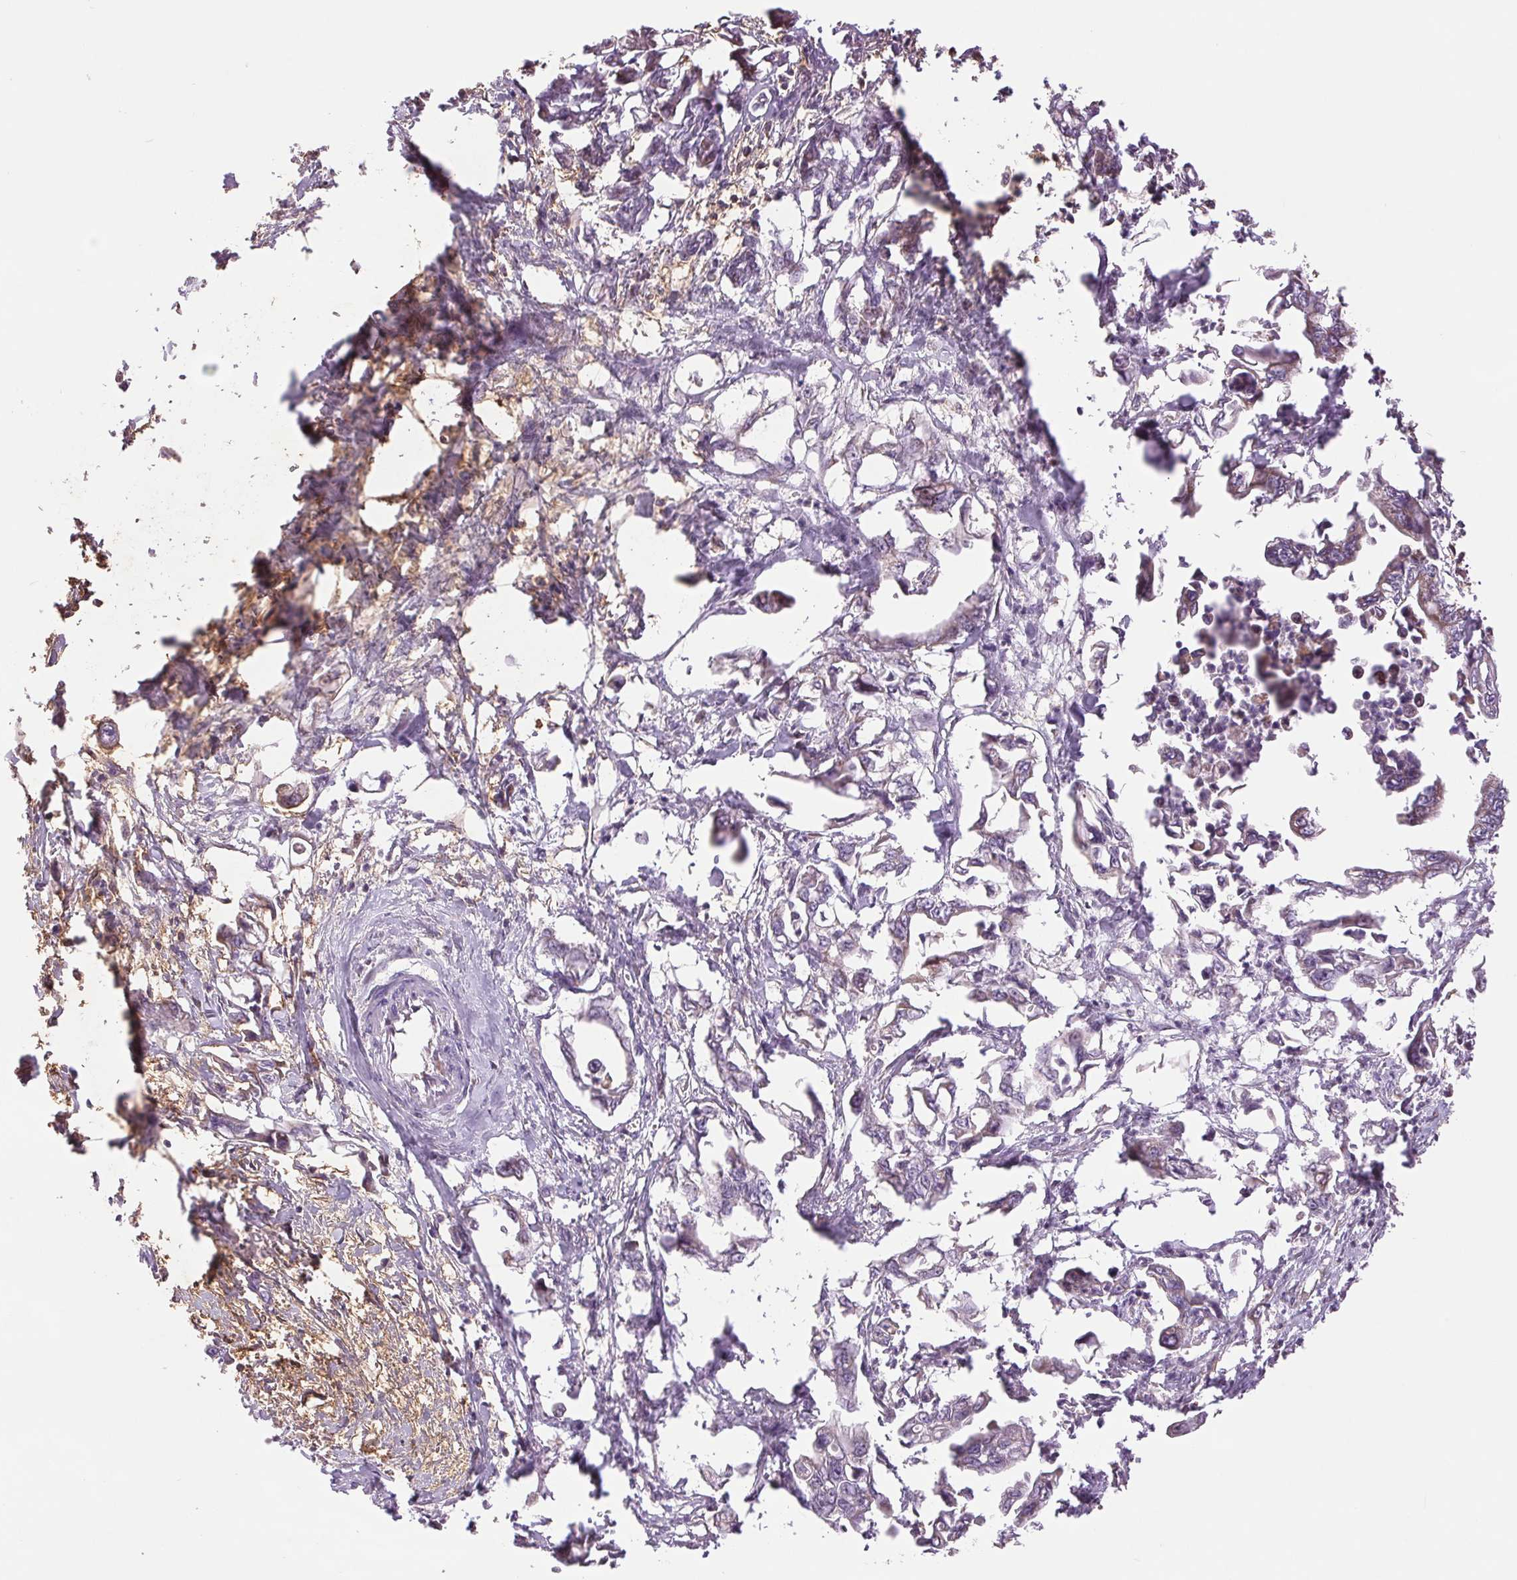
{"staining": {"intensity": "weak", "quantity": "<25%", "location": "cytoplasmic/membranous"}, "tissue": "pancreatic cancer", "cell_type": "Tumor cells", "image_type": "cancer", "snomed": [{"axis": "morphology", "description": "Adenocarcinoma, NOS"}, {"axis": "topography", "description": "Pancreas"}], "caption": "Tumor cells show no significant protein expression in adenocarcinoma (pancreatic).", "gene": "DGUOK", "patient": {"sex": "male", "age": 61}}